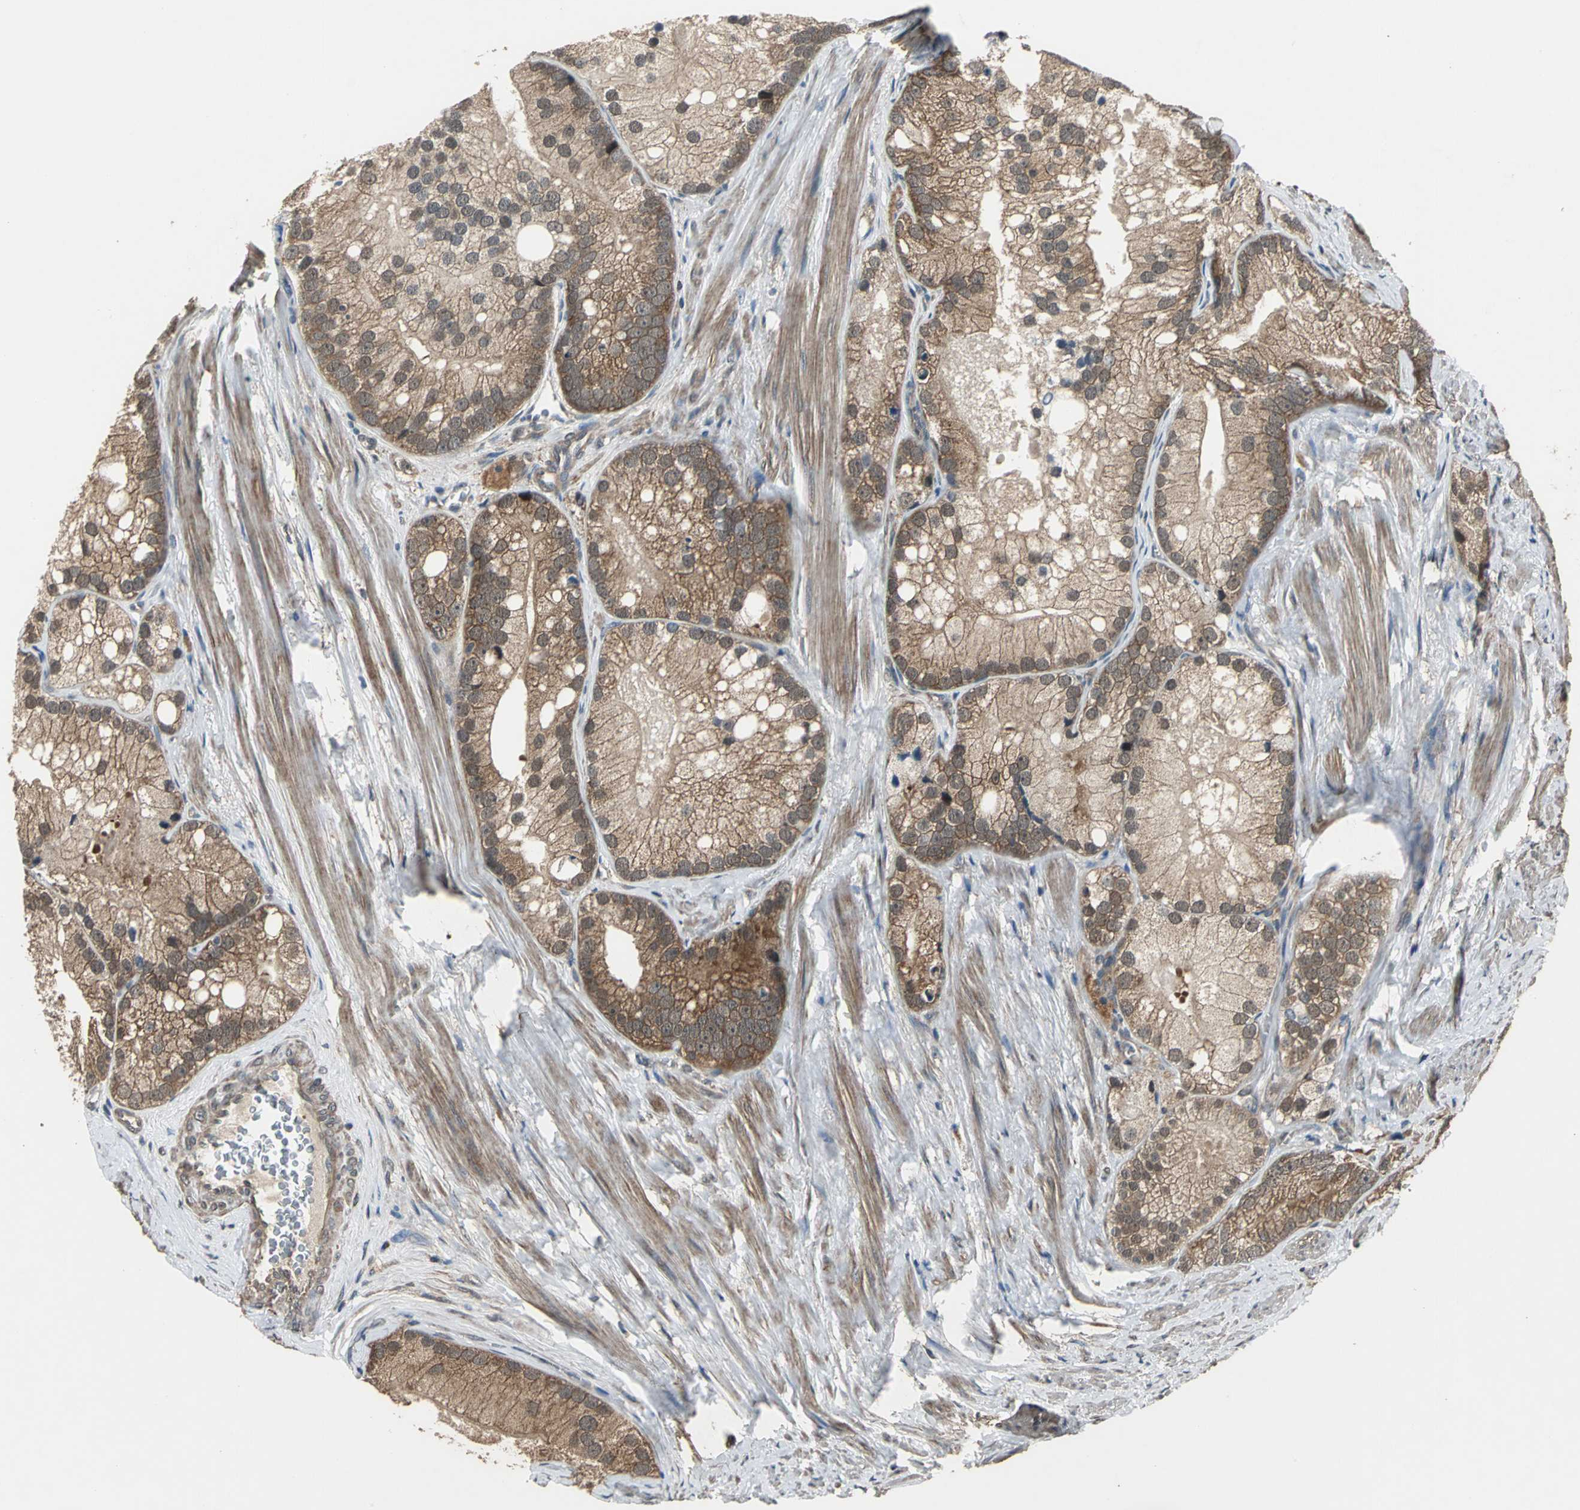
{"staining": {"intensity": "moderate", "quantity": ">75%", "location": "cytoplasmic/membranous"}, "tissue": "prostate cancer", "cell_type": "Tumor cells", "image_type": "cancer", "snomed": [{"axis": "morphology", "description": "Adenocarcinoma, Low grade"}, {"axis": "topography", "description": "Prostate"}], "caption": "Immunohistochemical staining of human prostate cancer exhibits medium levels of moderate cytoplasmic/membranous positivity in about >75% of tumor cells. (IHC, brightfield microscopy, high magnification).", "gene": "EIF2B2", "patient": {"sex": "male", "age": 69}}